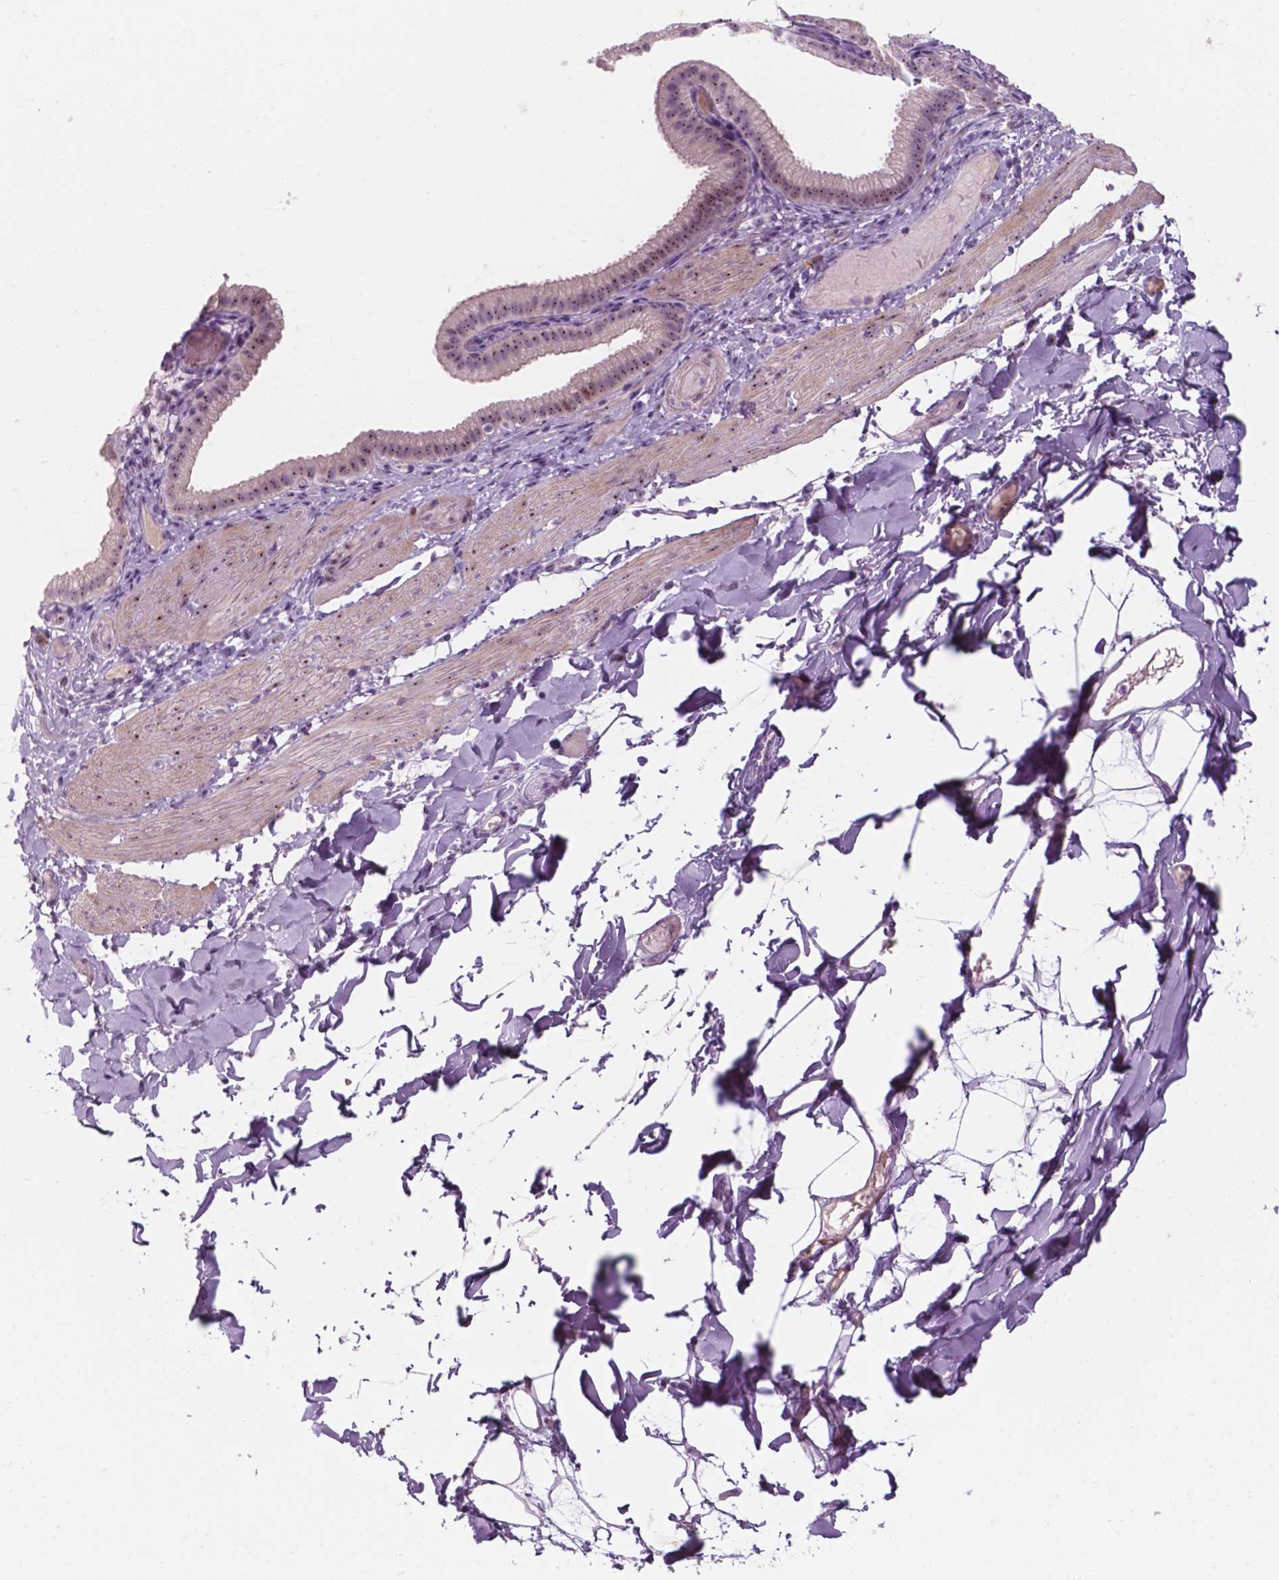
{"staining": {"intensity": "negative", "quantity": "none", "location": "none"}, "tissue": "adipose tissue", "cell_type": "Adipocytes", "image_type": "normal", "snomed": [{"axis": "morphology", "description": "Normal tissue, NOS"}, {"axis": "topography", "description": "Gallbladder"}, {"axis": "topography", "description": "Peripheral nerve tissue"}], "caption": "This photomicrograph is of normal adipose tissue stained with IHC to label a protein in brown with the nuclei are counter-stained blue. There is no staining in adipocytes. (Immunohistochemistry, brightfield microscopy, high magnification).", "gene": "ZNF853", "patient": {"sex": "female", "age": 45}}